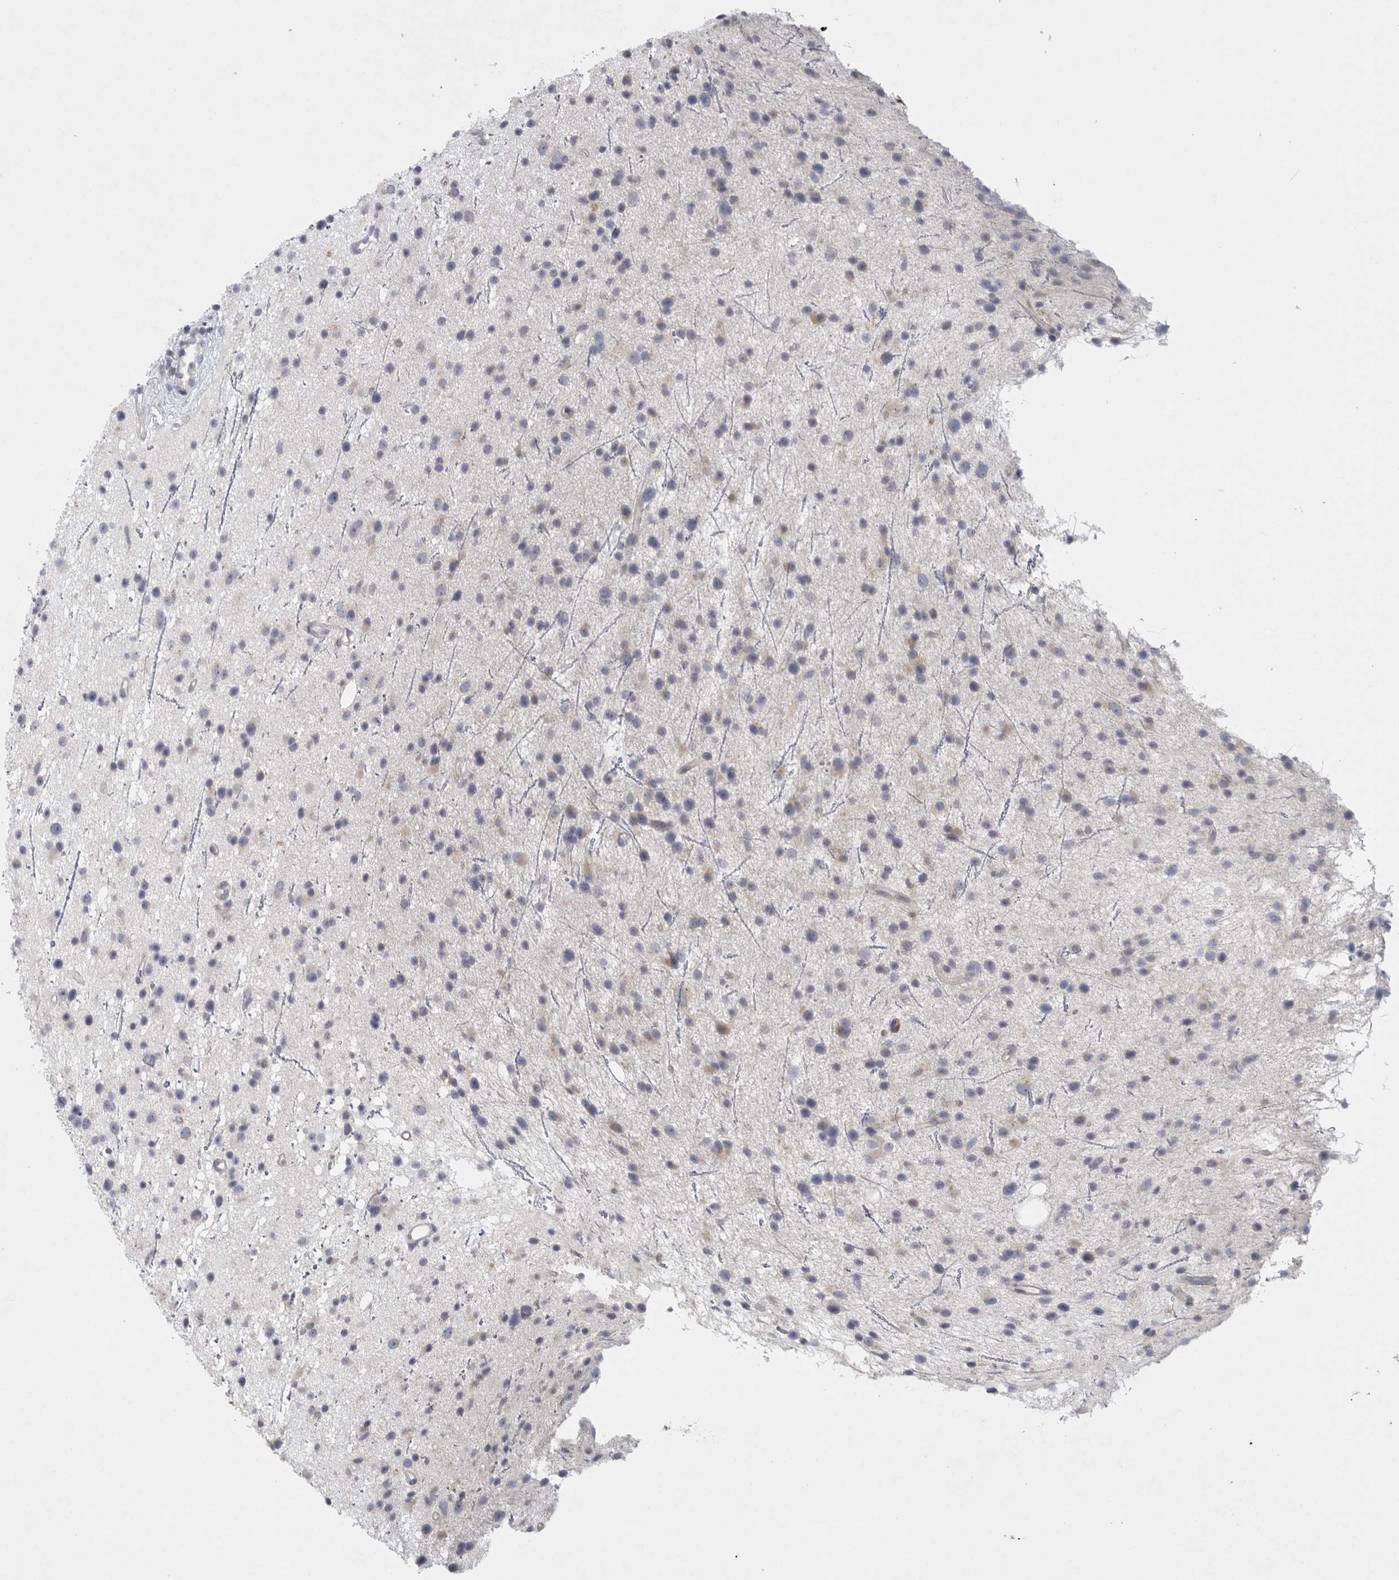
{"staining": {"intensity": "negative", "quantity": "none", "location": "none"}, "tissue": "glioma", "cell_type": "Tumor cells", "image_type": "cancer", "snomed": [{"axis": "morphology", "description": "Glioma, malignant, Low grade"}, {"axis": "topography", "description": "Cerebral cortex"}], "caption": "Immunohistochemistry micrograph of neoplastic tissue: glioma stained with DAB exhibits no significant protein expression in tumor cells.", "gene": "TMEM69", "patient": {"sex": "female", "age": 39}}